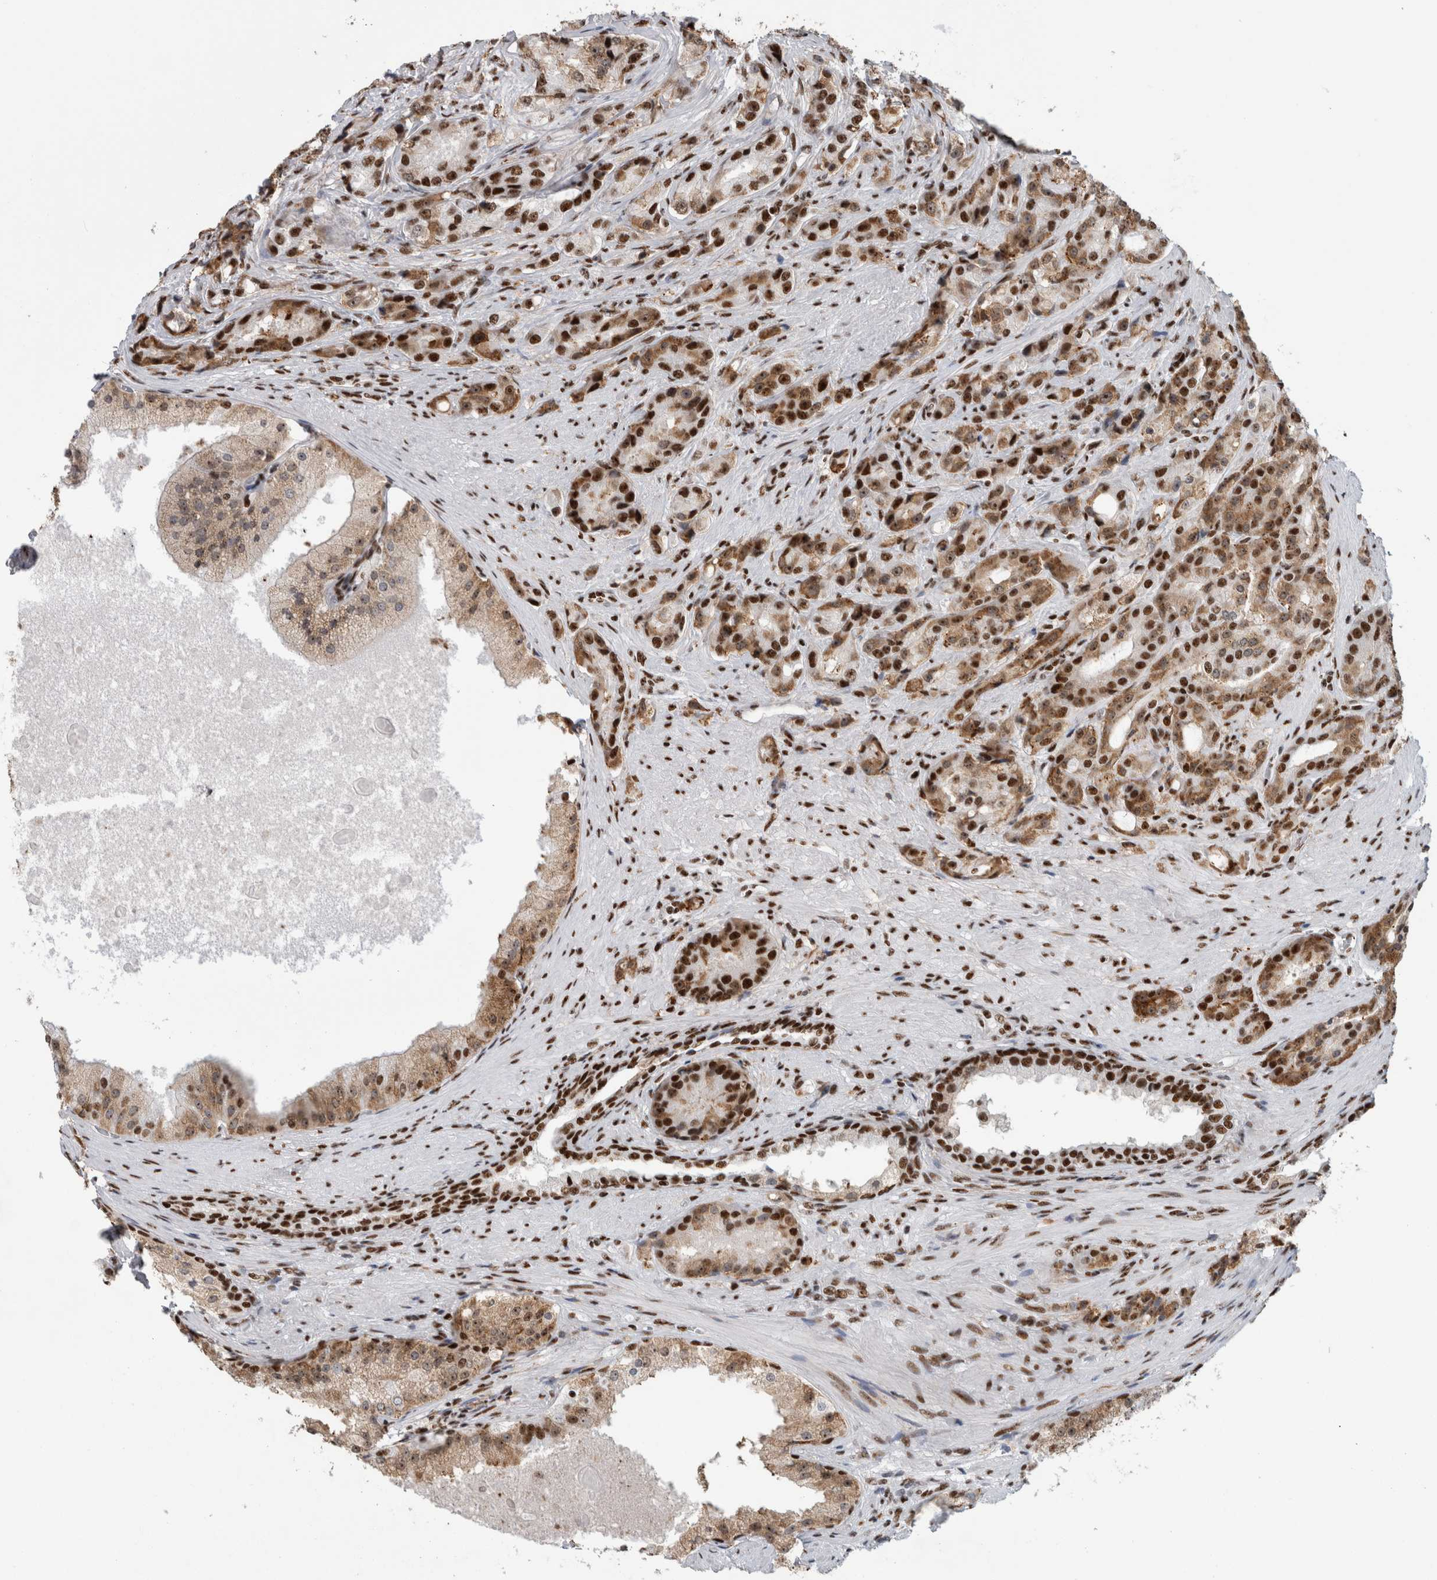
{"staining": {"intensity": "strong", "quantity": ">75%", "location": "cytoplasmic/membranous,nuclear"}, "tissue": "prostate cancer", "cell_type": "Tumor cells", "image_type": "cancer", "snomed": [{"axis": "morphology", "description": "Adenocarcinoma, High grade"}, {"axis": "topography", "description": "Prostate"}], "caption": "Immunohistochemical staining of prostate cancer (adenocarcinoma (high-grade)) exhibits high levels of strong cytoplasmic/membranous and nuclear protein positivity in approximately >75% of tumor cells. The staining was performed using DAB (3,3'-diaminobenzidine), with brown indicating positive protein expression. Nuclei are stained blue with hematoxylin.", "gene": "NCL", "patient": {"sex": "male", "age": 60}}